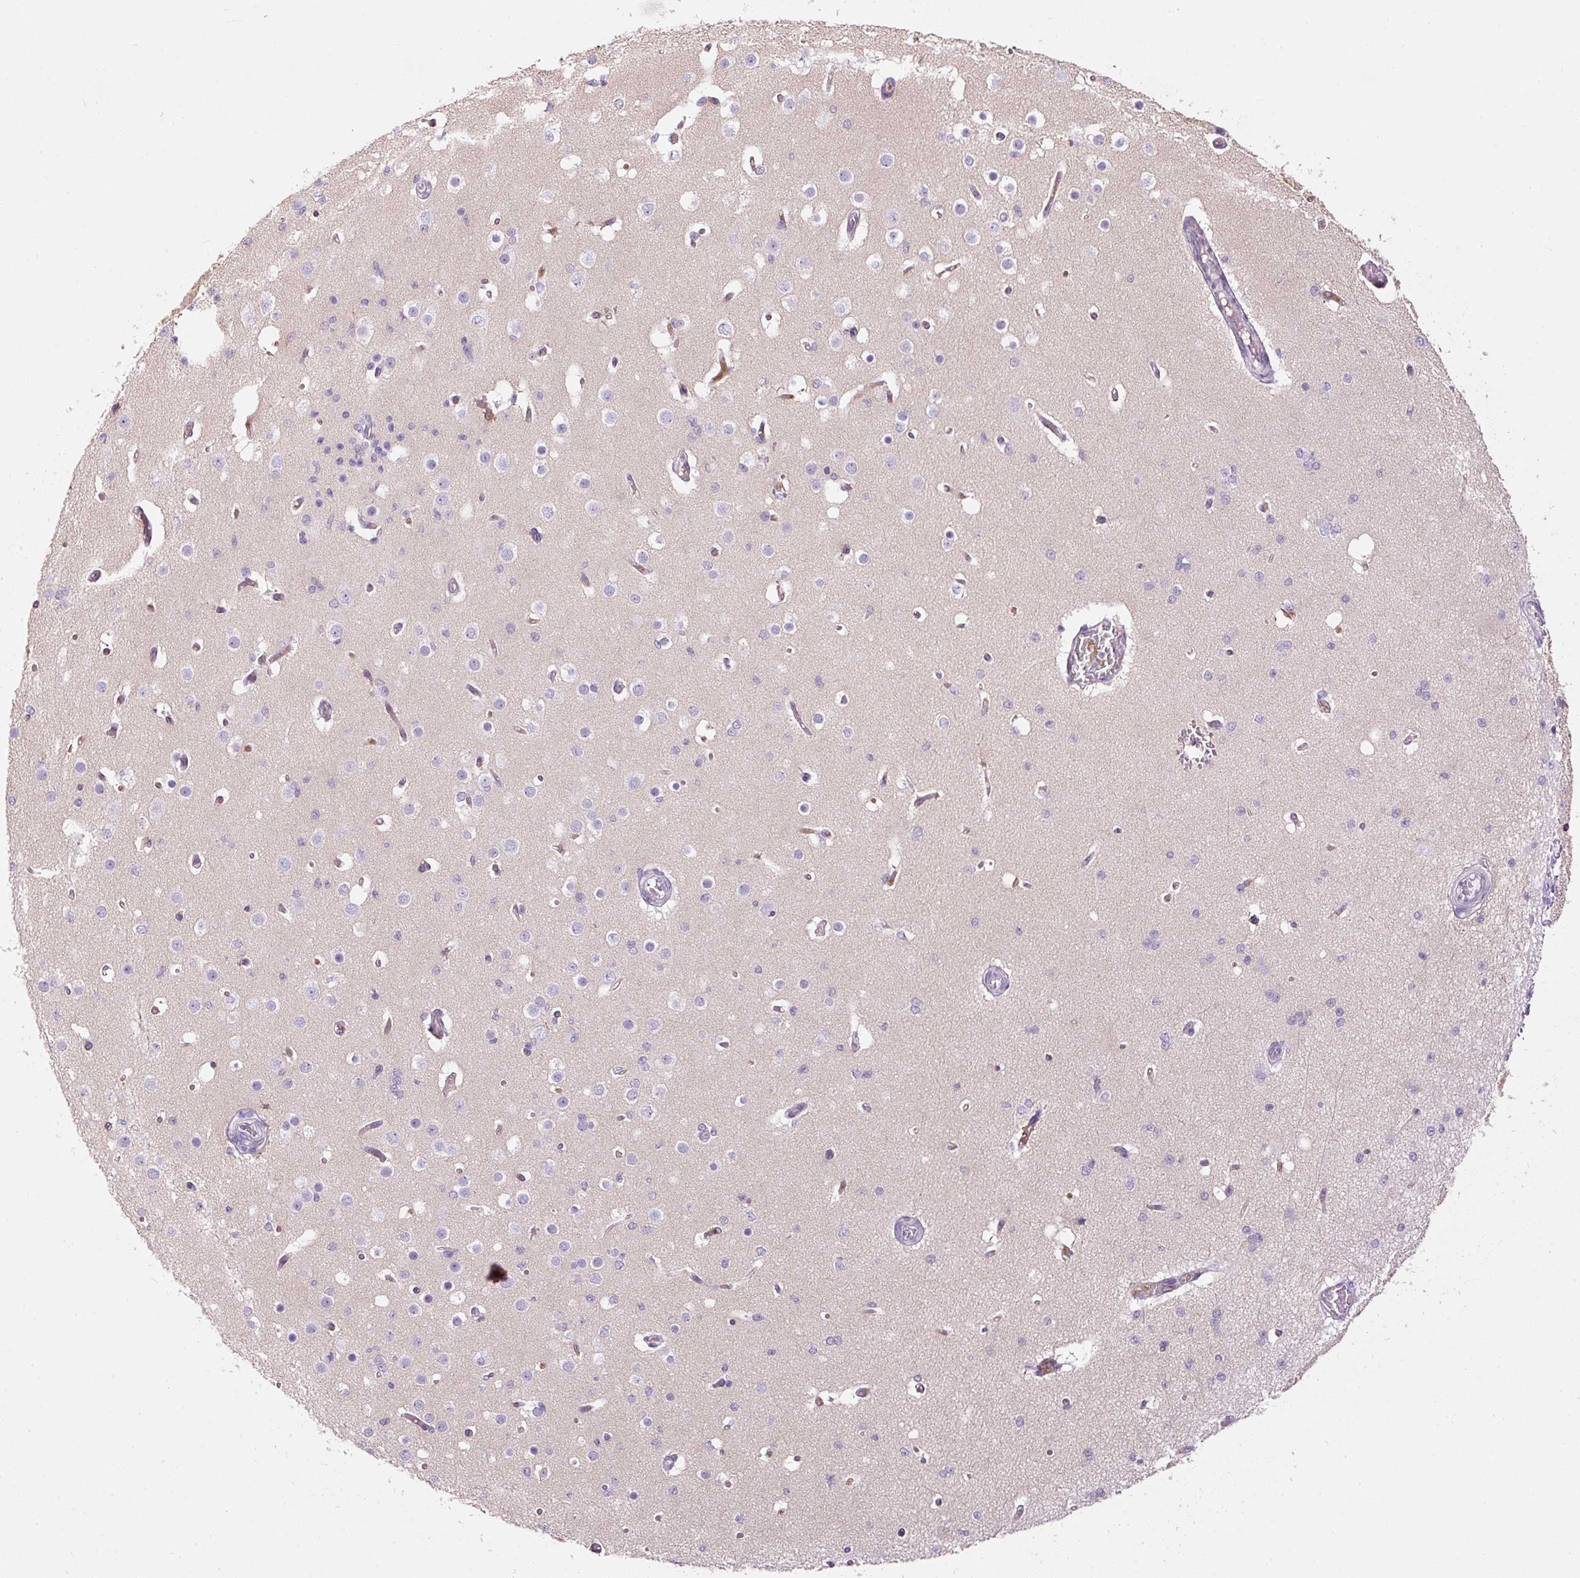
{"staining": {"intensity": "moderate", "quantity": "<25%", "location": "cytoplasmic/membranous"}, "tissue": "cerebral cortex", "cell_type": "Endothelial cells", "image_type": "normal", "snomed": [{"axis": "morphology", "description": "Normal tissue, NOS"}, {"axis": "morphology", "description": "Inflammation, NOS"}, {"axis": "topography", "description": "Cerebral cortex"}], "caption": "Moderate cytoplasmic/membranous staining is present in about <25% of endothelial cells in unremarkable cerebral cortex.", "gene": "SRC", "patient": {"sex": "male", "age": 6}}